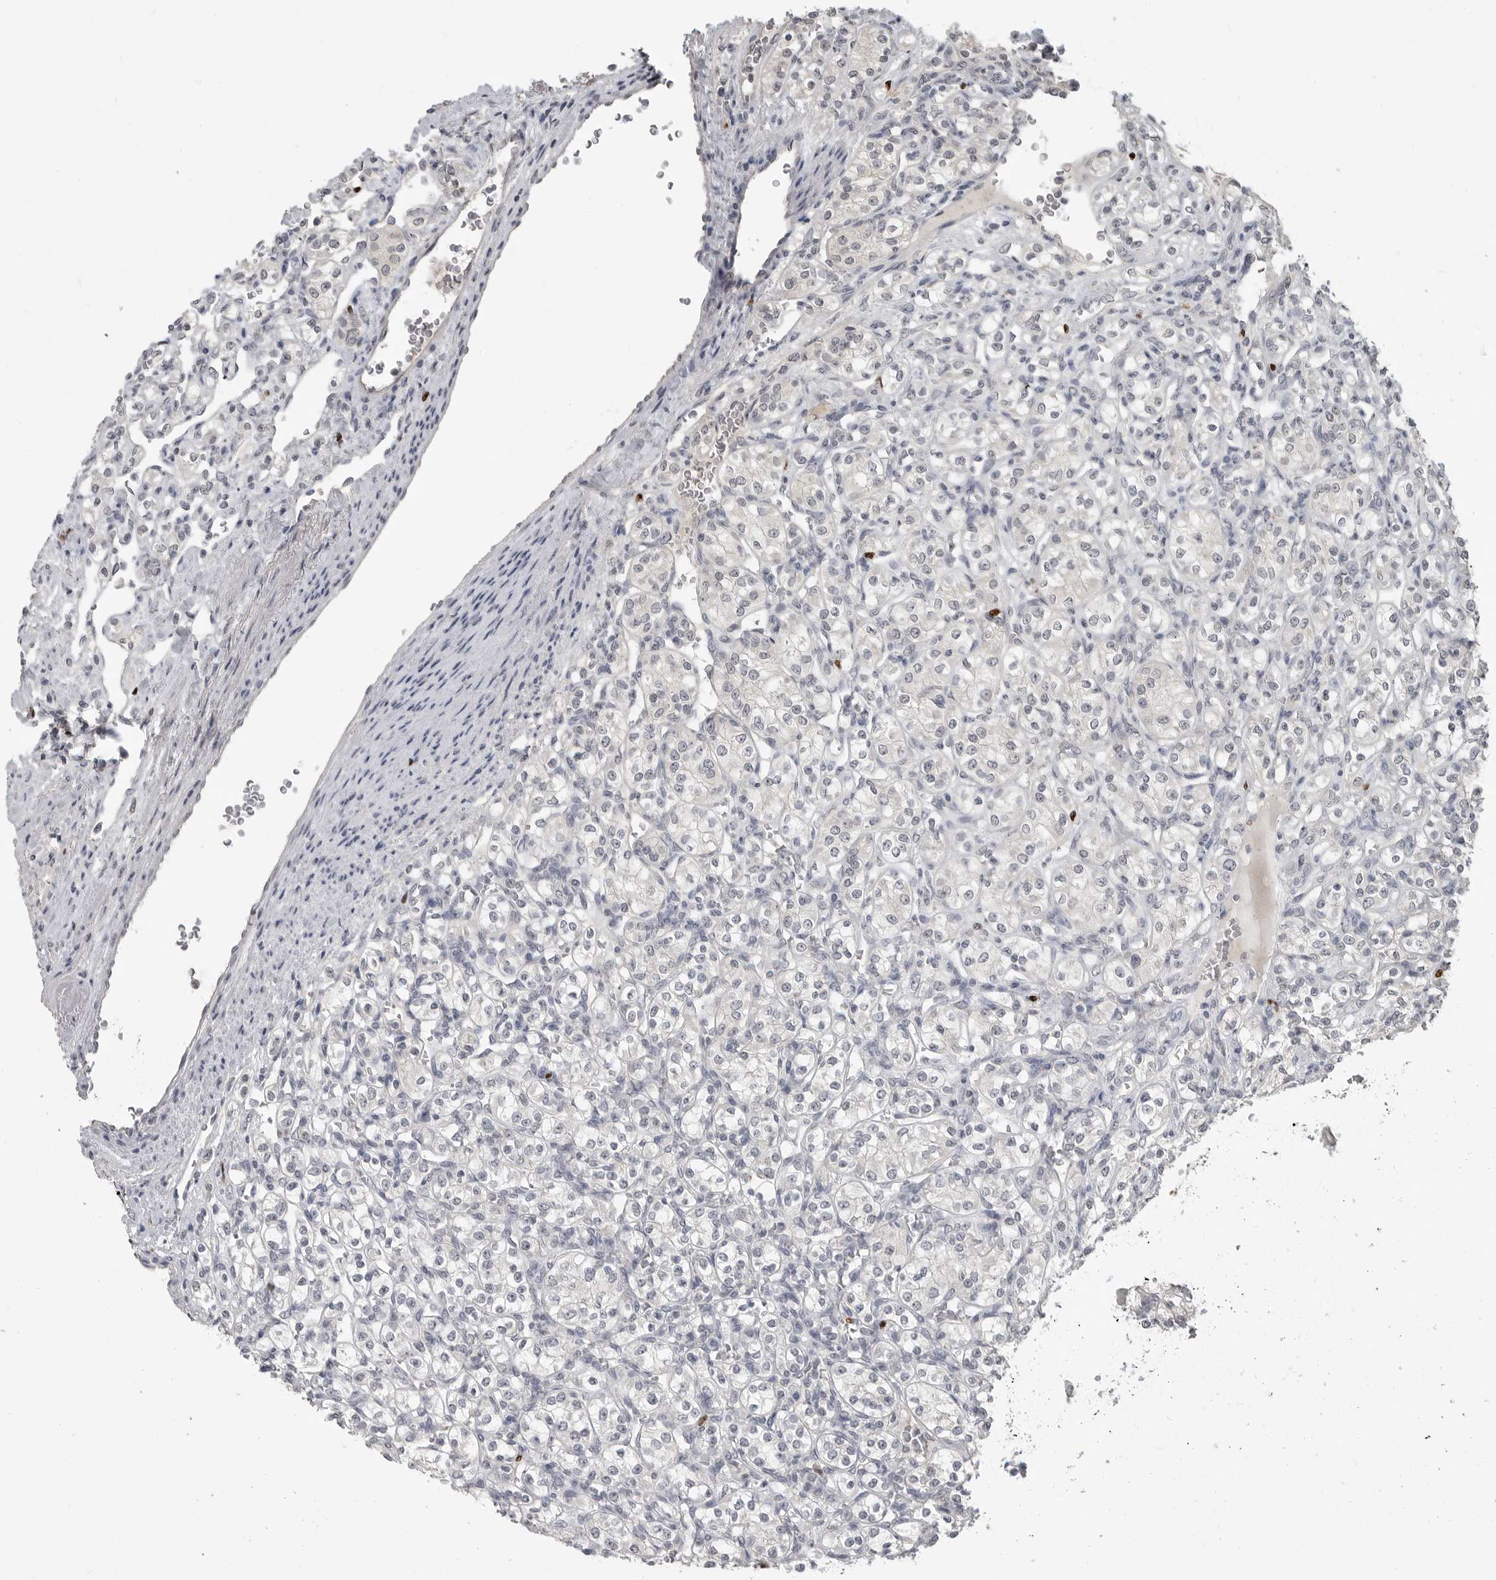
{"staining": {"intensity": "negative", "quantity": "none", "location": "none"}, "tissue": "renal cancer", "cell_type": "Tumor cells", "image_type": "cancer", "snomed": [{"axis": "morphology", "description": "Adenocarcinoma, NOS"}, {"axis": "topography", "description": "Kidney"}], "caption": "Immunohistochemistry (IHC) micrograph of human renal cancer stained for a protein (brown), which reveals no staining in tumor cells.", "gene": "FOXP3", "patient": {"sex": "male", "age": 77}}